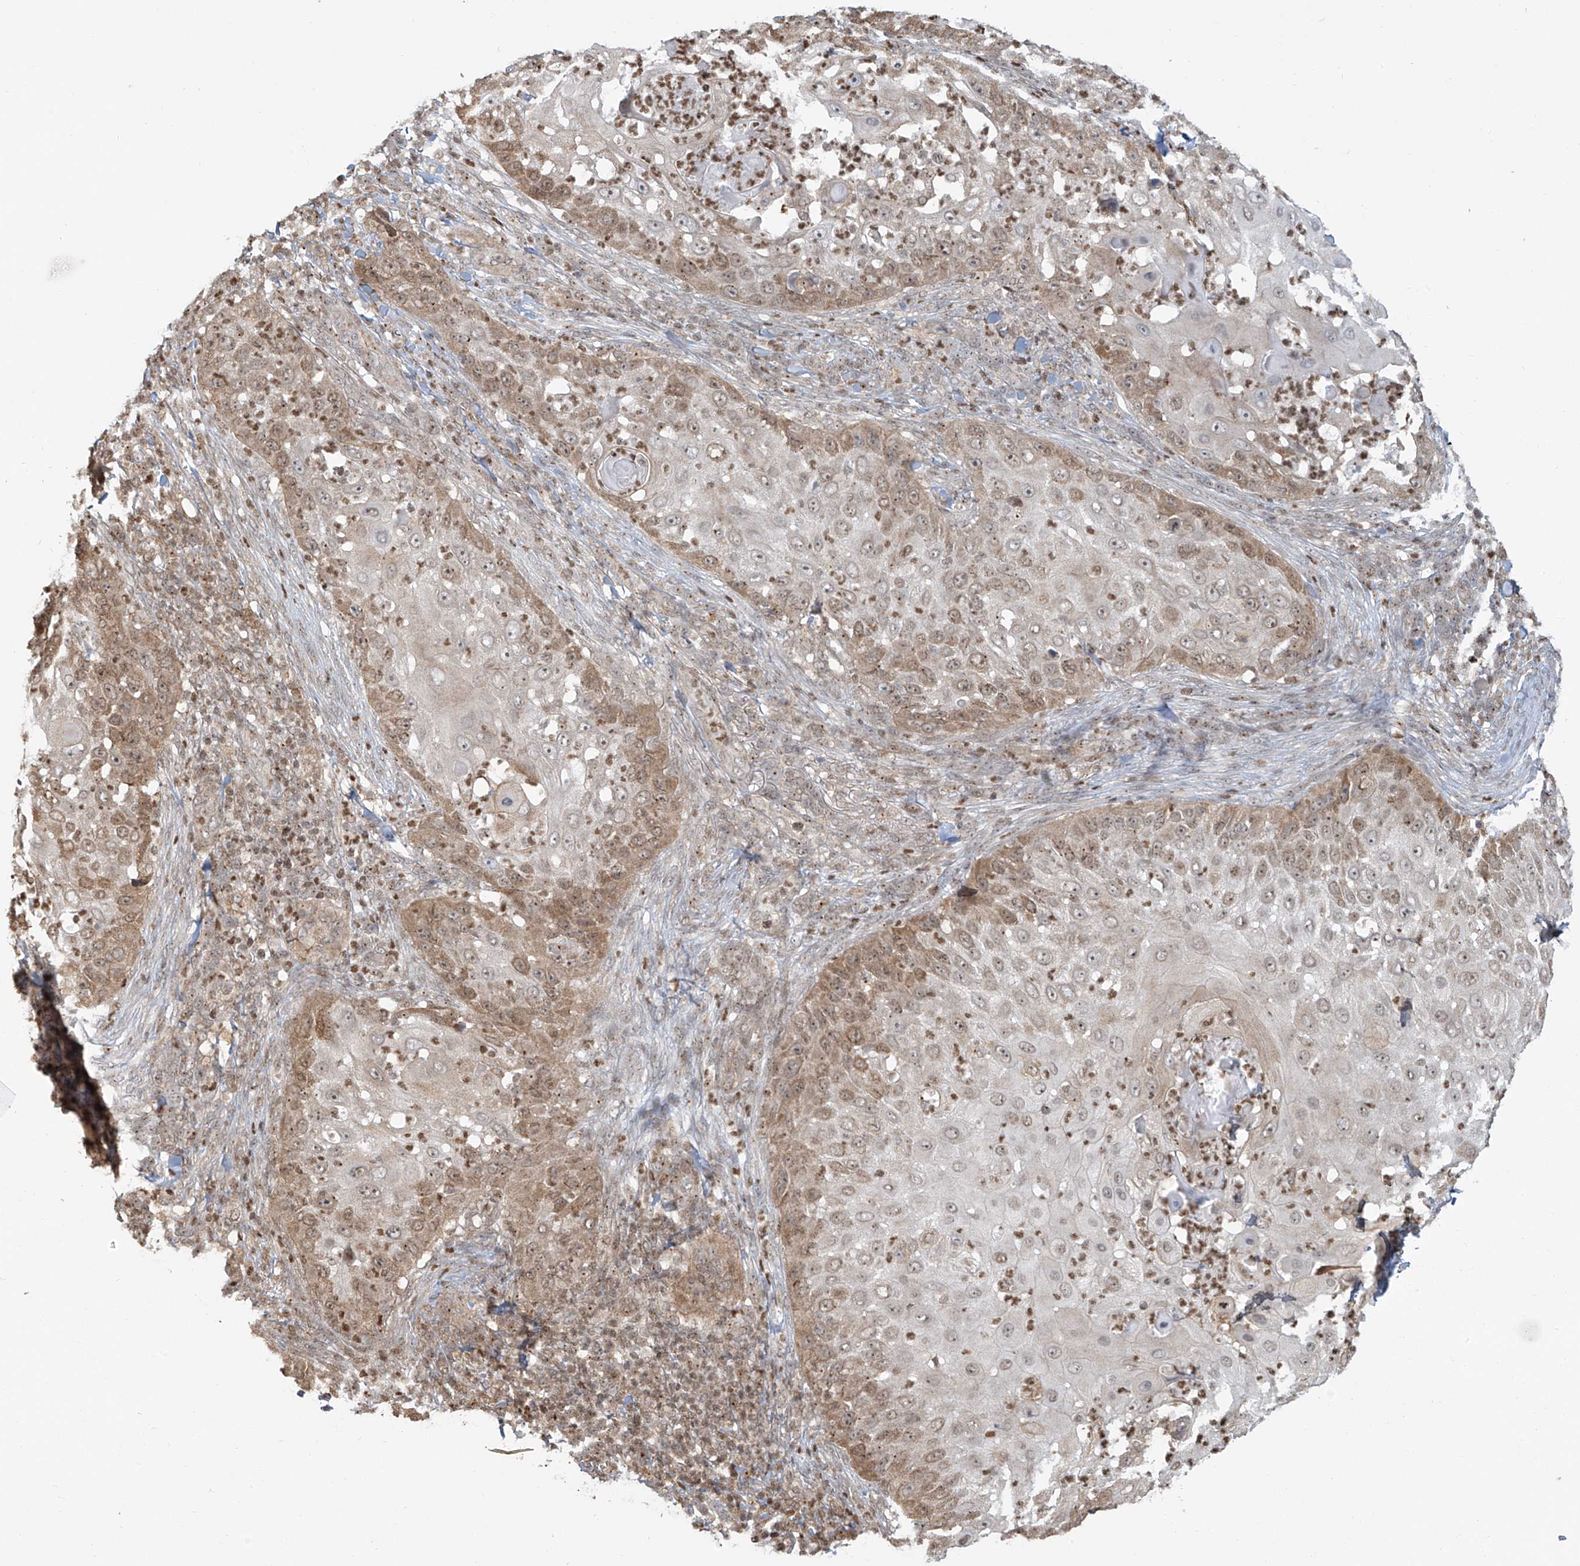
{"staining": {"intensity": "weak", "quantity": ">75%", "location": "cytoplasmic/membranous,nuclear"}, "tissue": "skin cancer", "cell_type": "Tumor cells", "image_type": "cancer", "snomed": [{"axis": "morphology", "description": "Squamous cell carcinoma, NOS"}, {"axis": "topography", "description": "Skin"}], "caption": "High-magnification brightfield microscopy of skin squamous cell carcinoma stained with DAB (brown) and counterstained with hematoxylin (blue). tumor cells exhibit weak cytoplasmic/membranous and nuclear expression is identified in about>75% of cells. The protein of interest is shown in brown color, while the nuclei are stained blue.", "gene": "VMP1", "patient": {"sex": "female", "age": 44}}